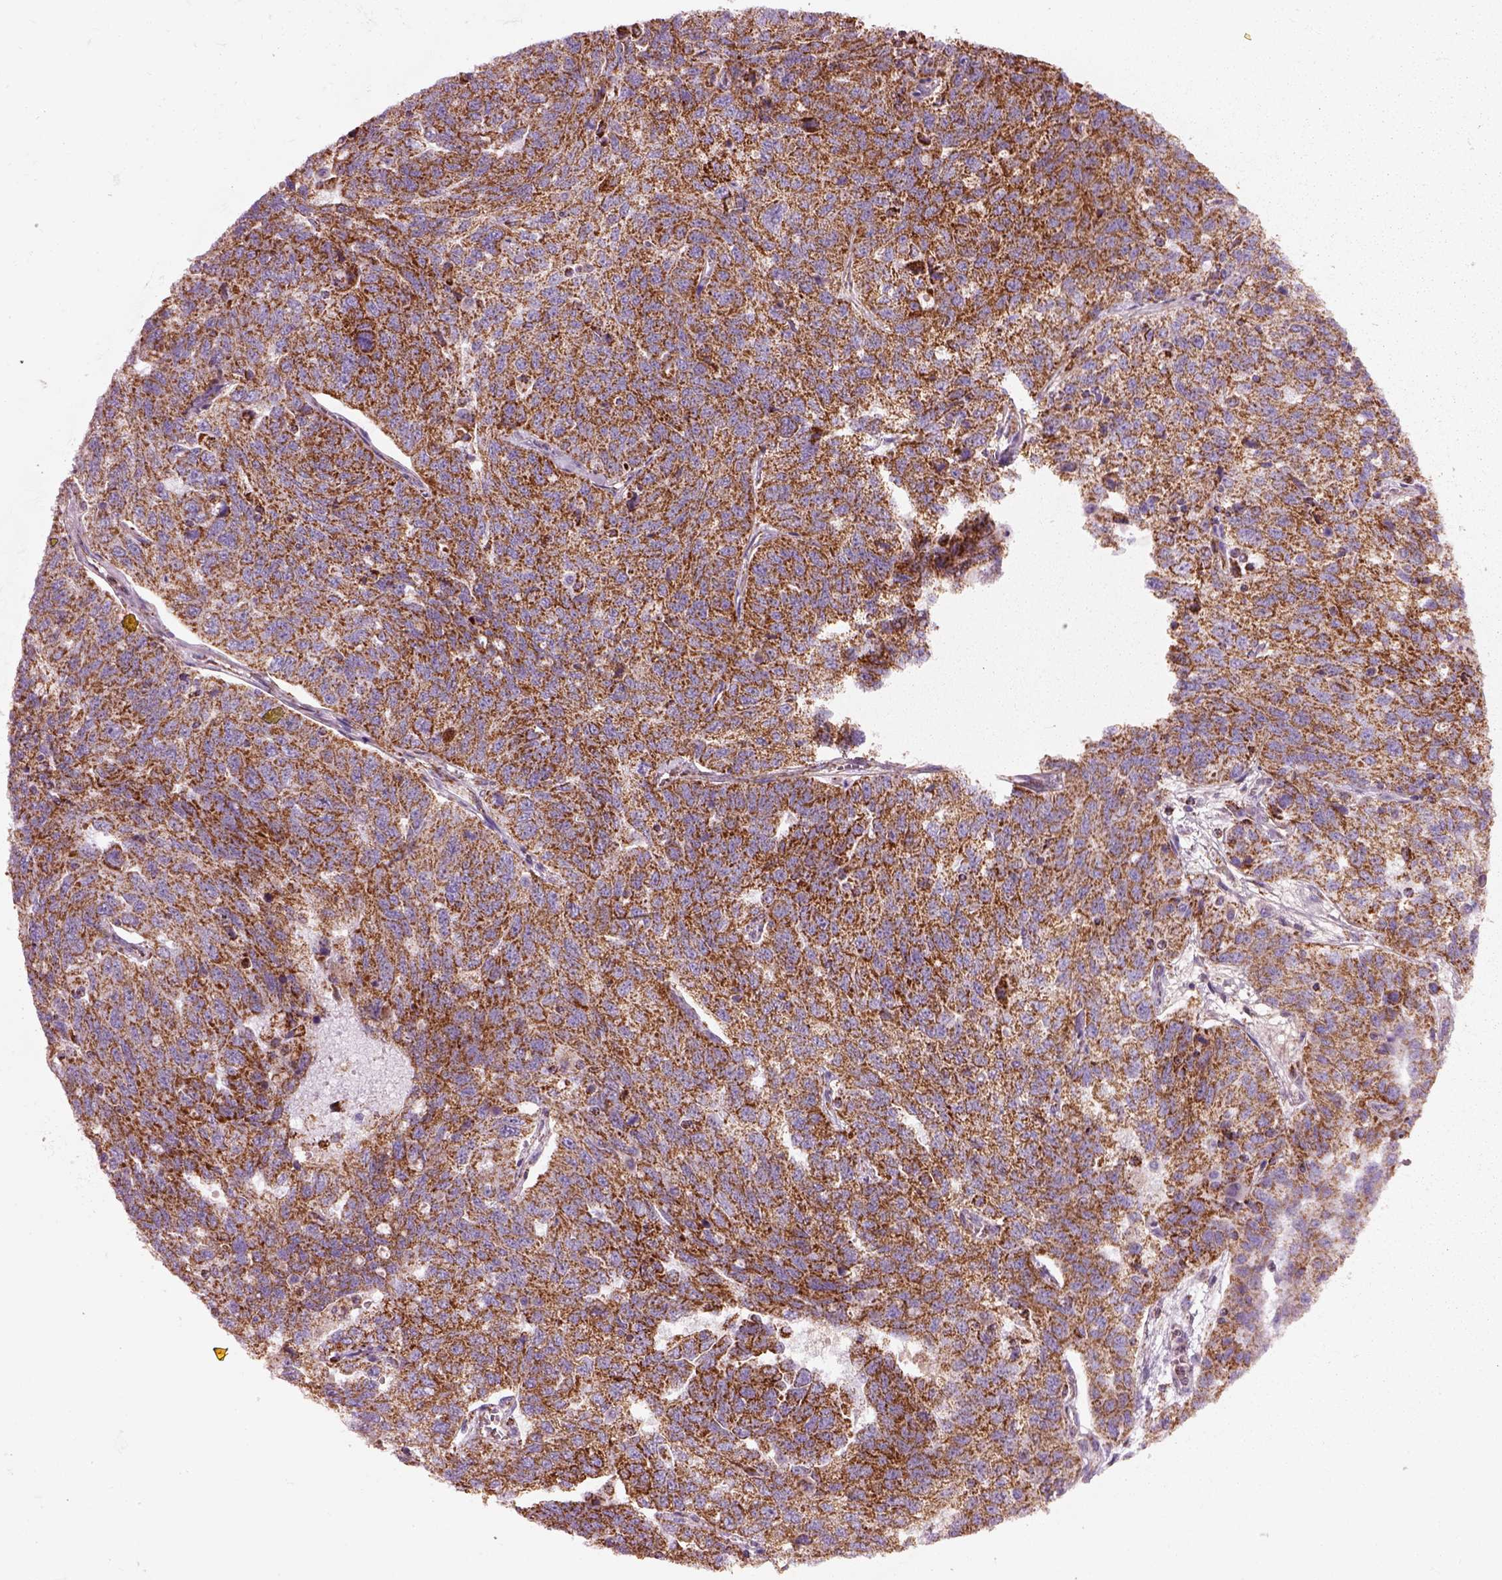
{"staining": {"intensity": "strong", "quantity": ">75%", "location": "cytoplasmic/membranous"}, "tissue": "ovarian cancer", "cell_type": "Tumor cells", "image_type": "cancer", "snomed": [{"axis": "morphology", "description": "Cystadenocarcinoma, serous, NOS"}, {"axis": "topography", "description": "Ovary"}], "caption": "A high-resolution photomicrograph shows immunohistochemistry (IHC) staining of ovarian cancer (serous cystadenocarcinoma), which displays strong cytoplasmic/membranous staining in approximately >75% of tumor cells. (DAB (3,3'-diaminobenzidine) = brown stain, brightfield microscopy at high magnification).", "gene": "SLC25A24", "patient": {"sex": "female", "age": 71}}